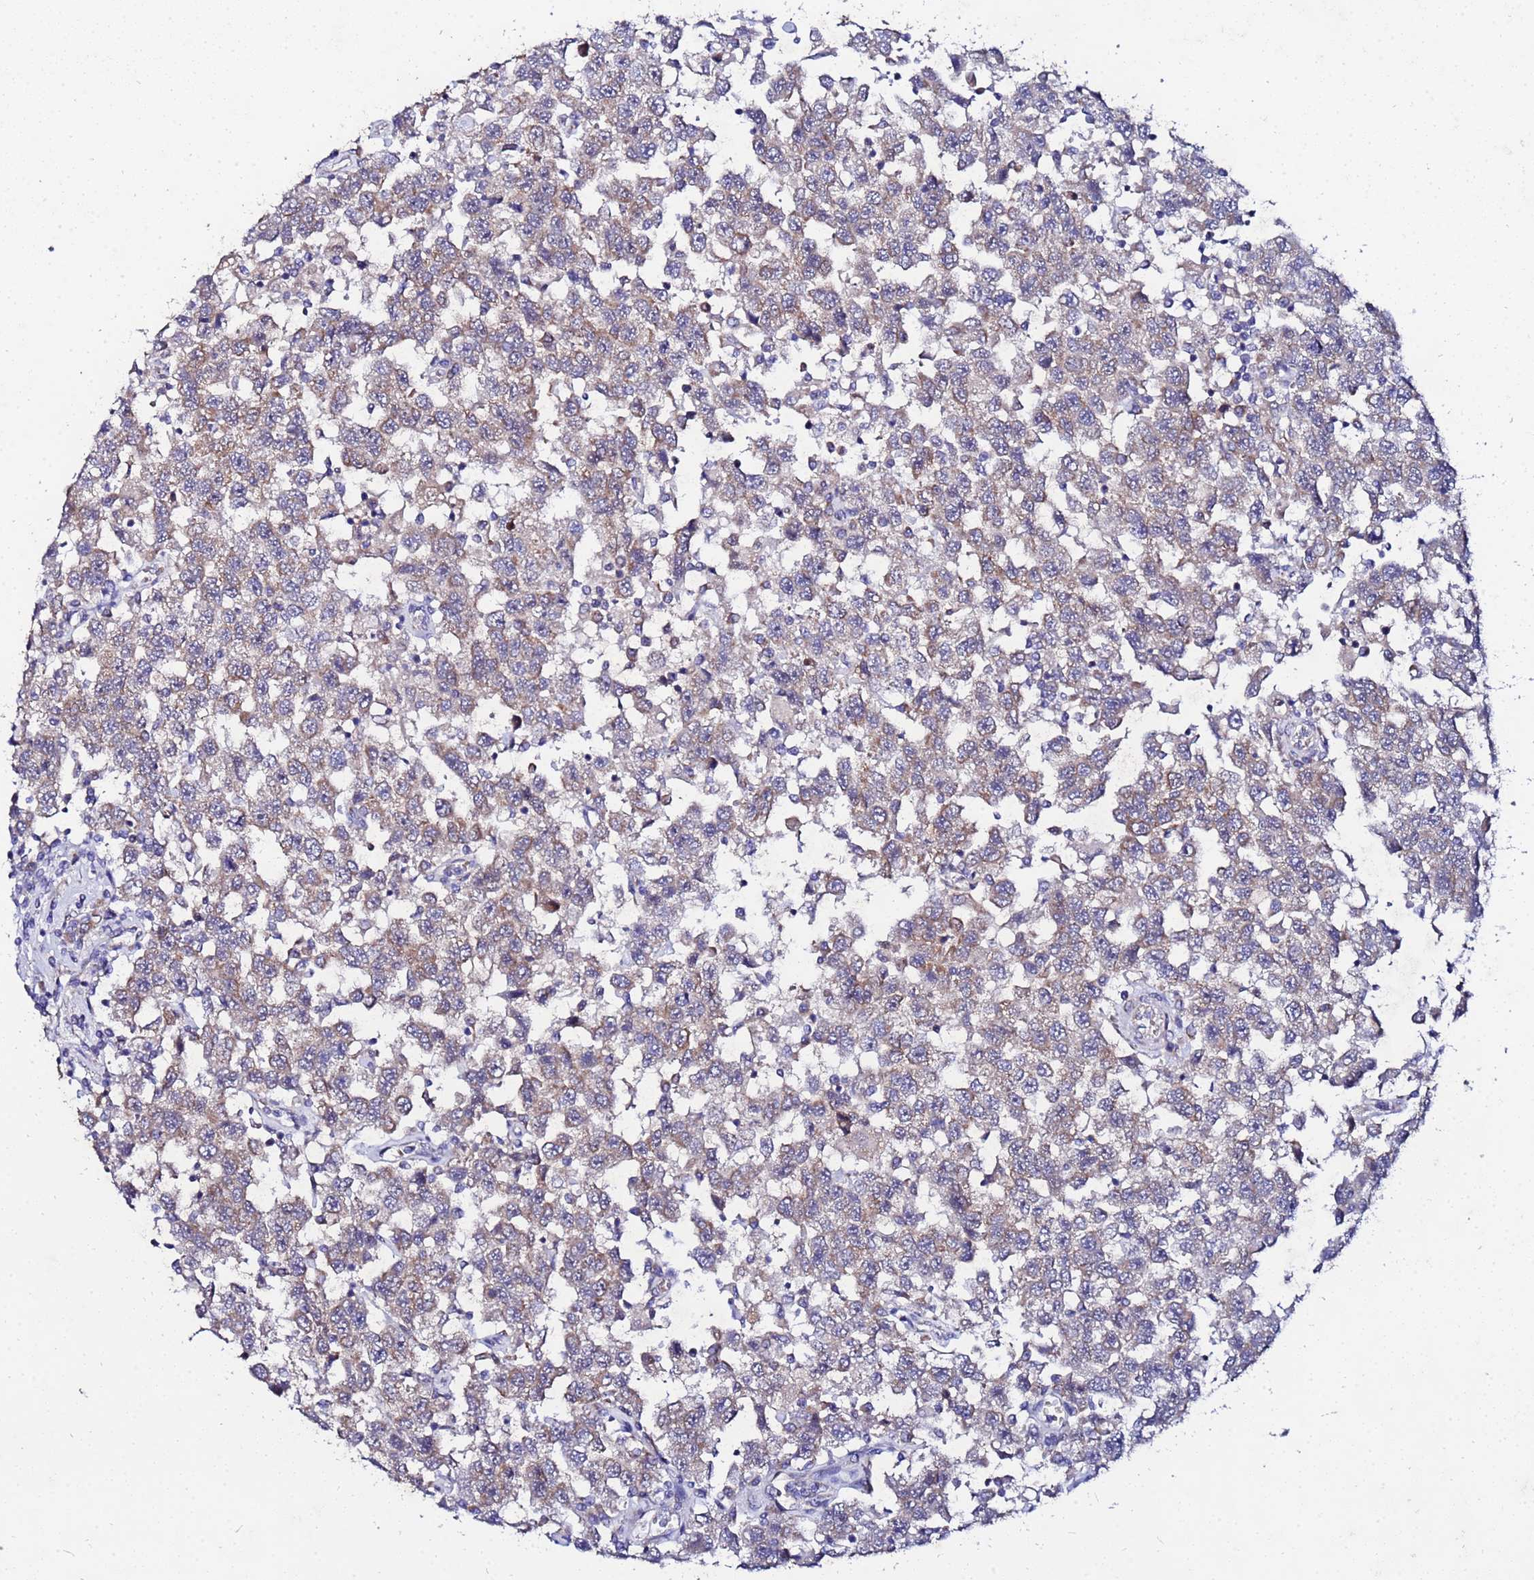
{"staining": {"intensity": "weak", "quantity": ">75%", "location": "cytoplasmic/membranous"}, "tissue": "testis cancer", "cell_type": "Tumor cells", "image_type": "cancer", "snomed": [{"axis": "morphology", "description": "Seminoma, NOS"}, {"axis": "topography", "description": "Testis"}], "caption": "An image showing weak cytoplasmic/membranous staining in approximately >75% of tumor cells in testis cancer (seminoma), as visualized by brown immunohistochemical staining.", "gene": "FAHD2A", "patient": {"sex": "male", "age": 41}}